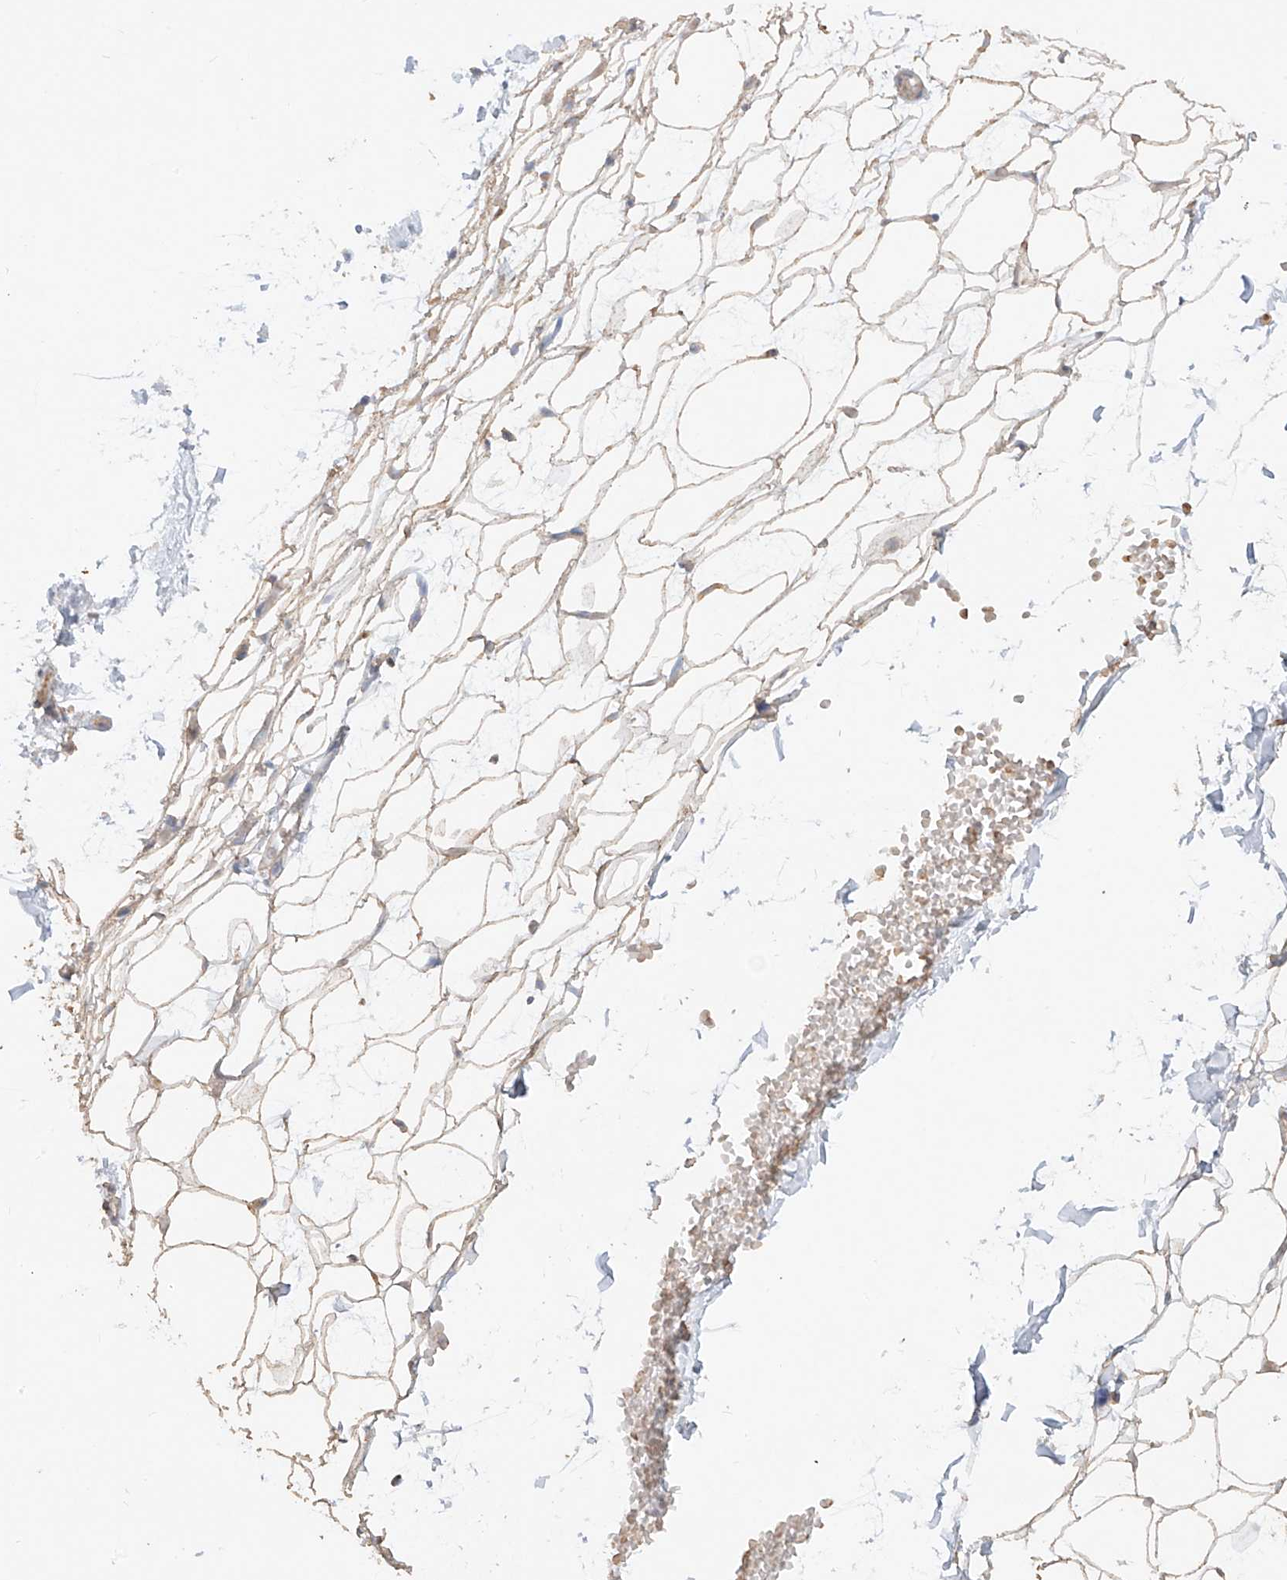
{"staining": {"intensity": "moderate", "quantity": ">75%", "location": "cytoplasmic/membranous"}, "tissue": "adipose tissue", "cell_type": "Adipocytes", "image_type": "normal", "snomed": [{"axis": "morphology", "description": "Normal tissue, NOS"}, {"axis": "topography", "description": "Breast"}], "caption": "Protein expression analysis of benign adipose tissue reveals moderate cytoplasmic/membranous positivity in approximately >75% of adipocytes.", "gene": "COLGALT2", "patient": {"sex": "female", "age": 23}}